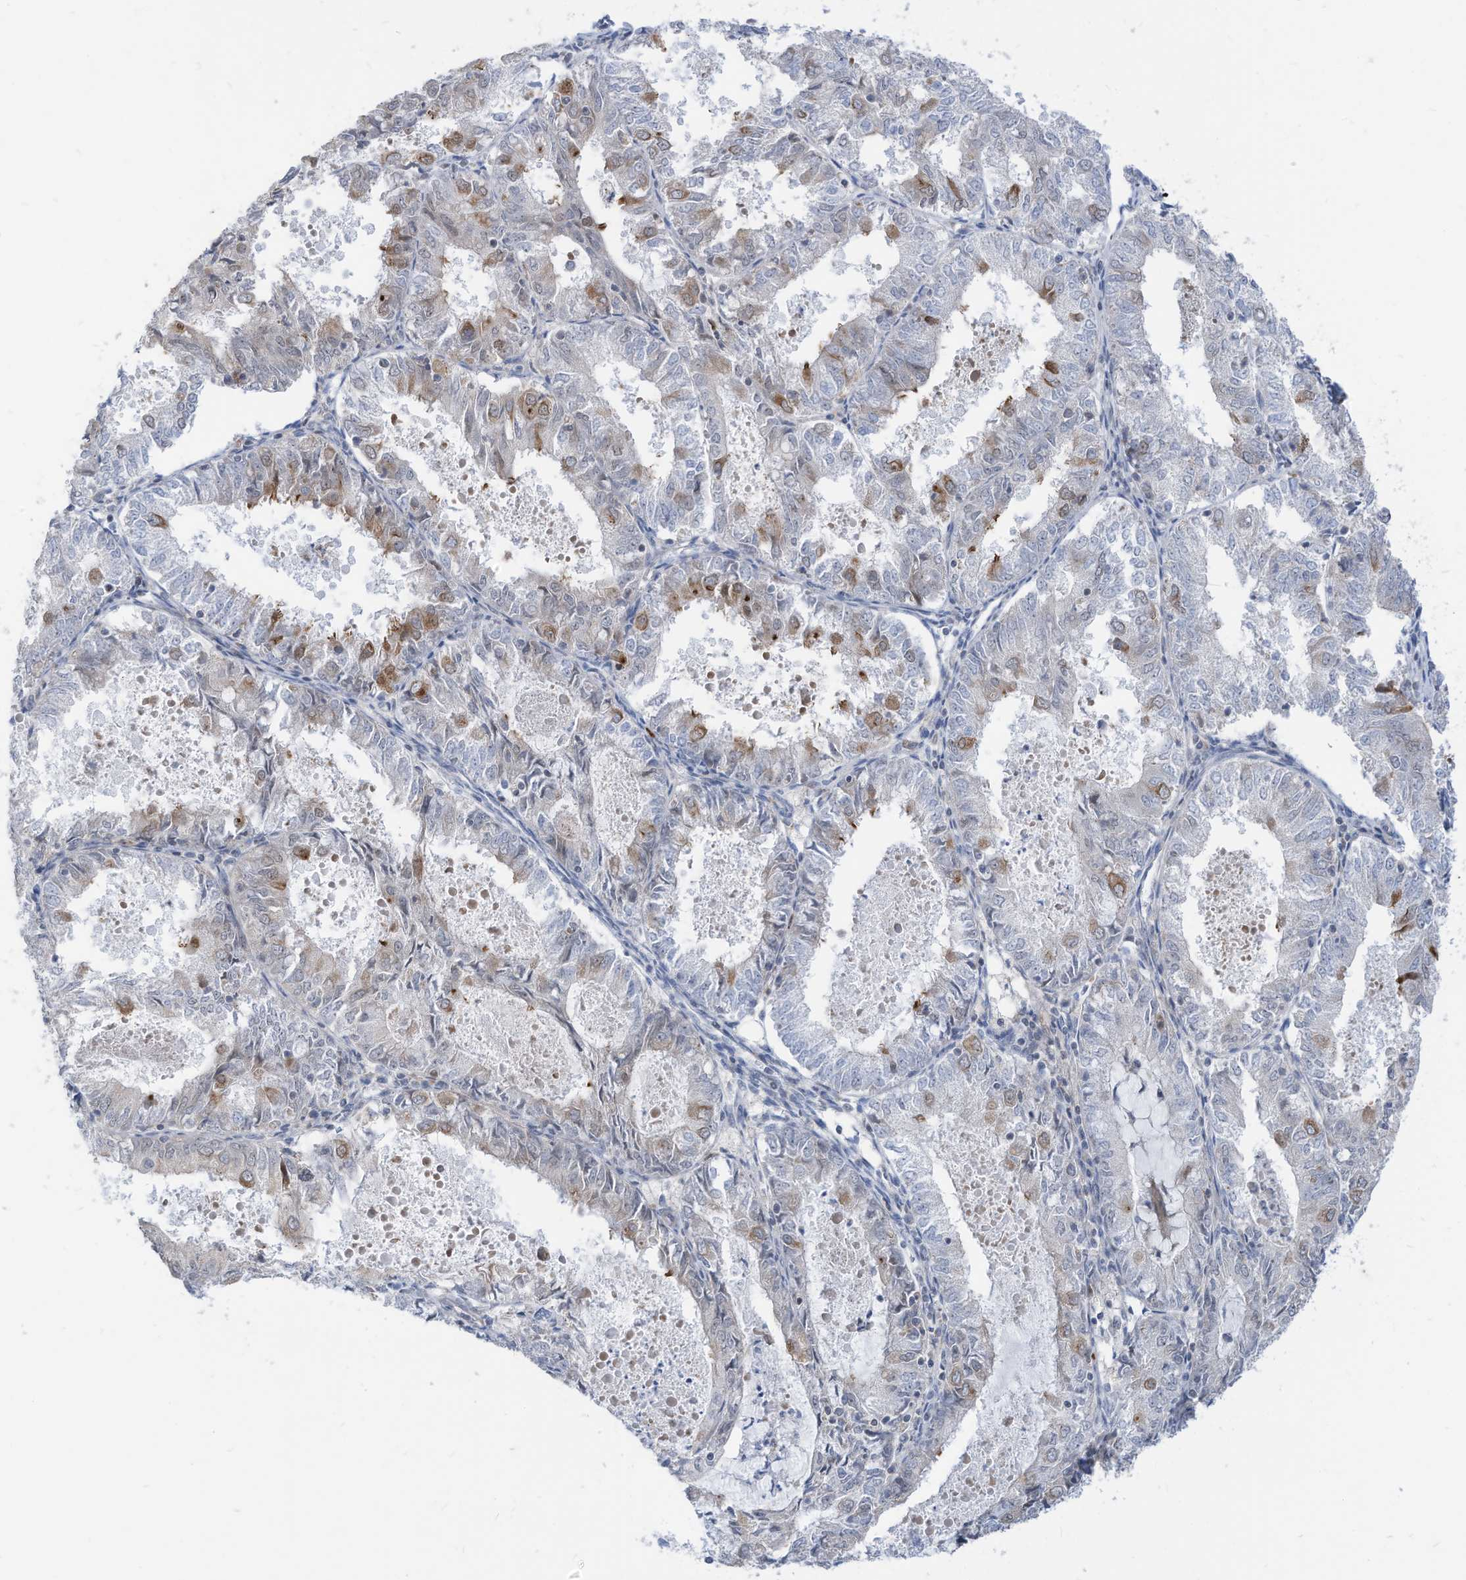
{"staining": {"intensity": "moderate", "quantity": "<25%", "location": "cytoplasmic/membranous"}, "tissue": "endometrial cancer", "cell_type": "Tumor cells", "image_type": "cancer", "snomed": [{"axis": "morphology", "description": "Adenocarcinoma, NOS"}, {"axis": "topography", "description": "Endometrium"}], "caption": "The micrograph shows staining of endometrial cancer, revealing moderate cytoplasmic/membranous protein staining (brown color) within tumor cells.", "gene": "GPATCH3", "patient": {"sex": "female", "age": 57}}